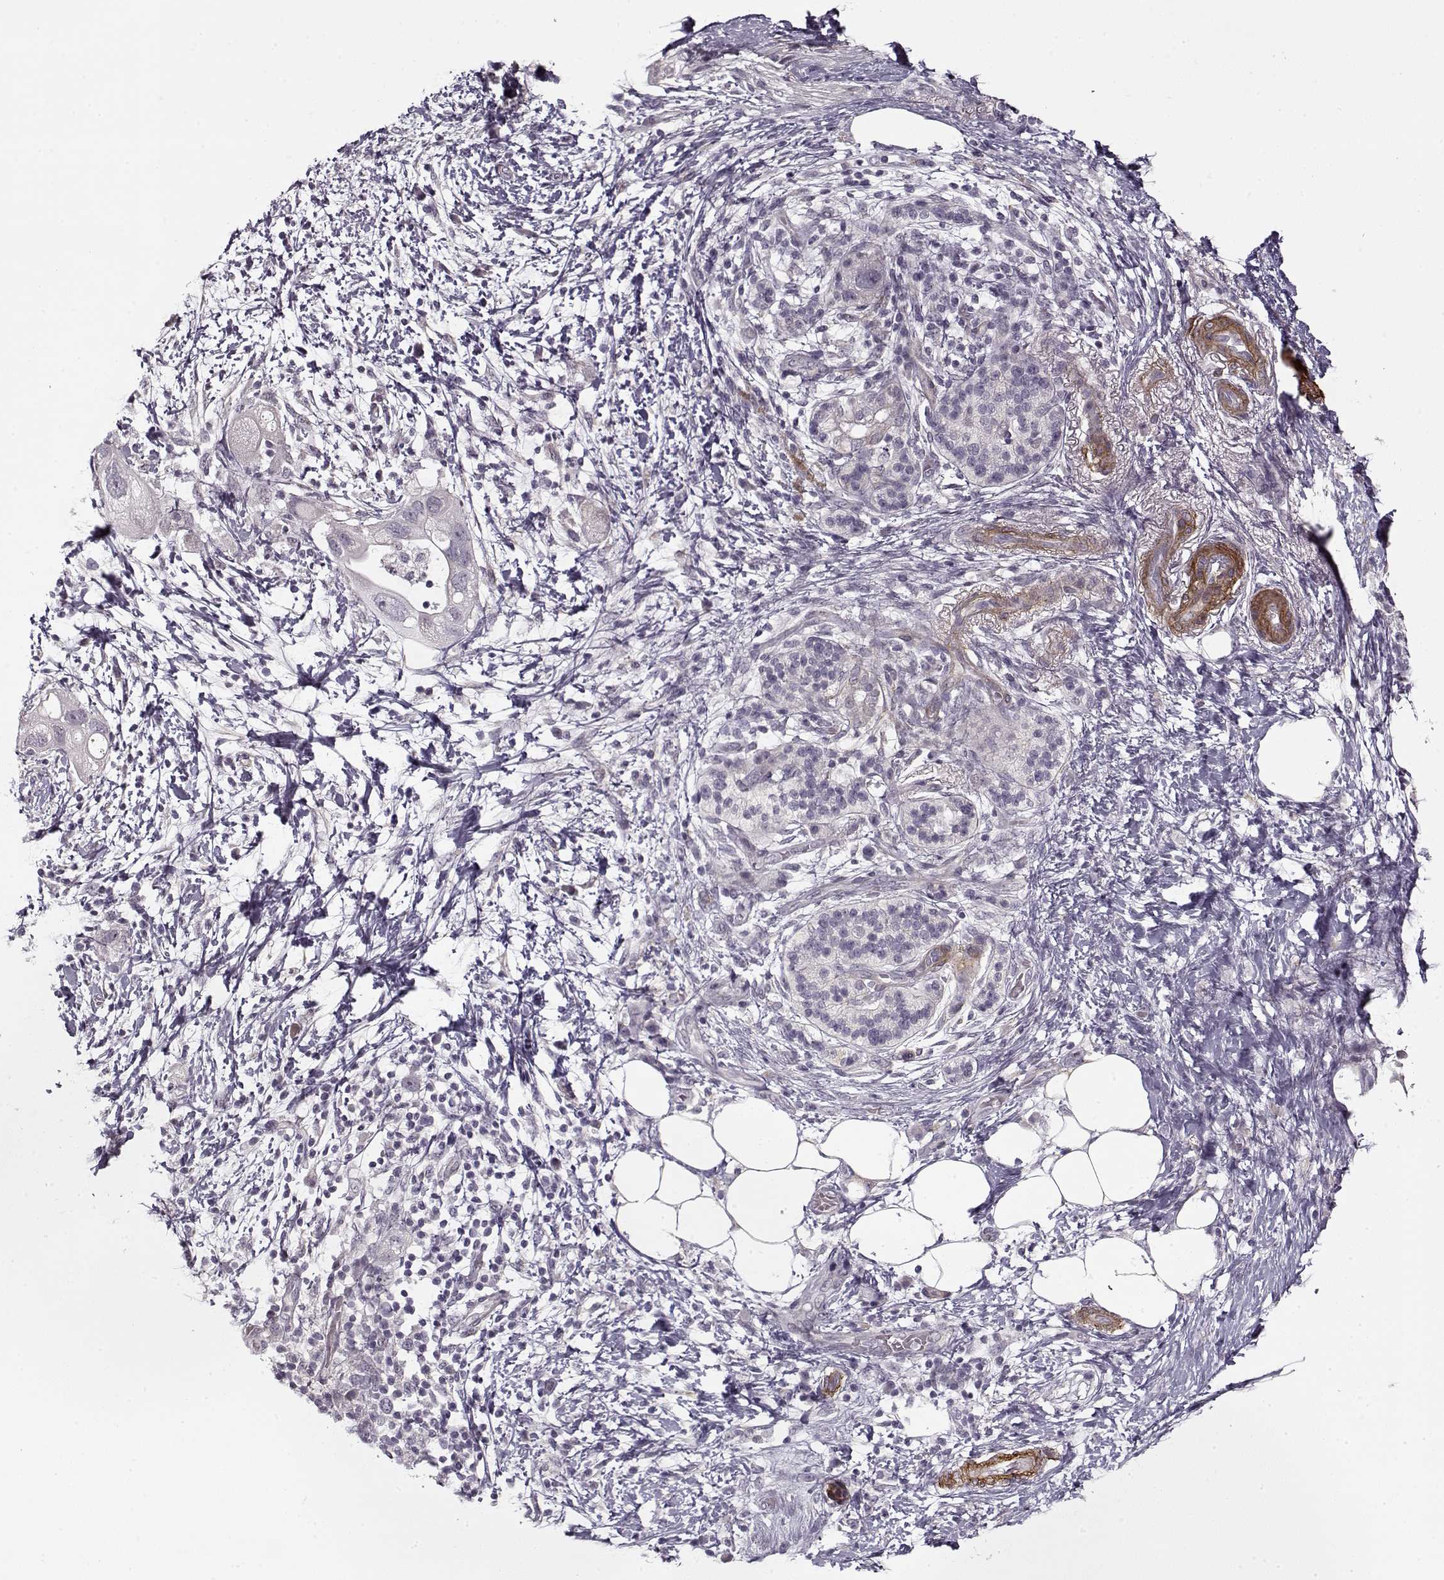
{"staining": {"intensity": "negative", "quantity": "none", "location": "none"}, "tissue": "pancreatic cancer", "cell_type": "Tumor cells", "image_type": "cancer", "snomed": [{"axis": "morphology", "description": "Adenocarcinoma, NOS"}, {"axis": "topography", "description": "Pancreas"}], "caption": "The histopathology image demonstrates no staining of tumor cells in pancreatic cancer (adenocarcinoma).", "gene": "LAMB2", "patient": {"sex": "female", "age": 72}}